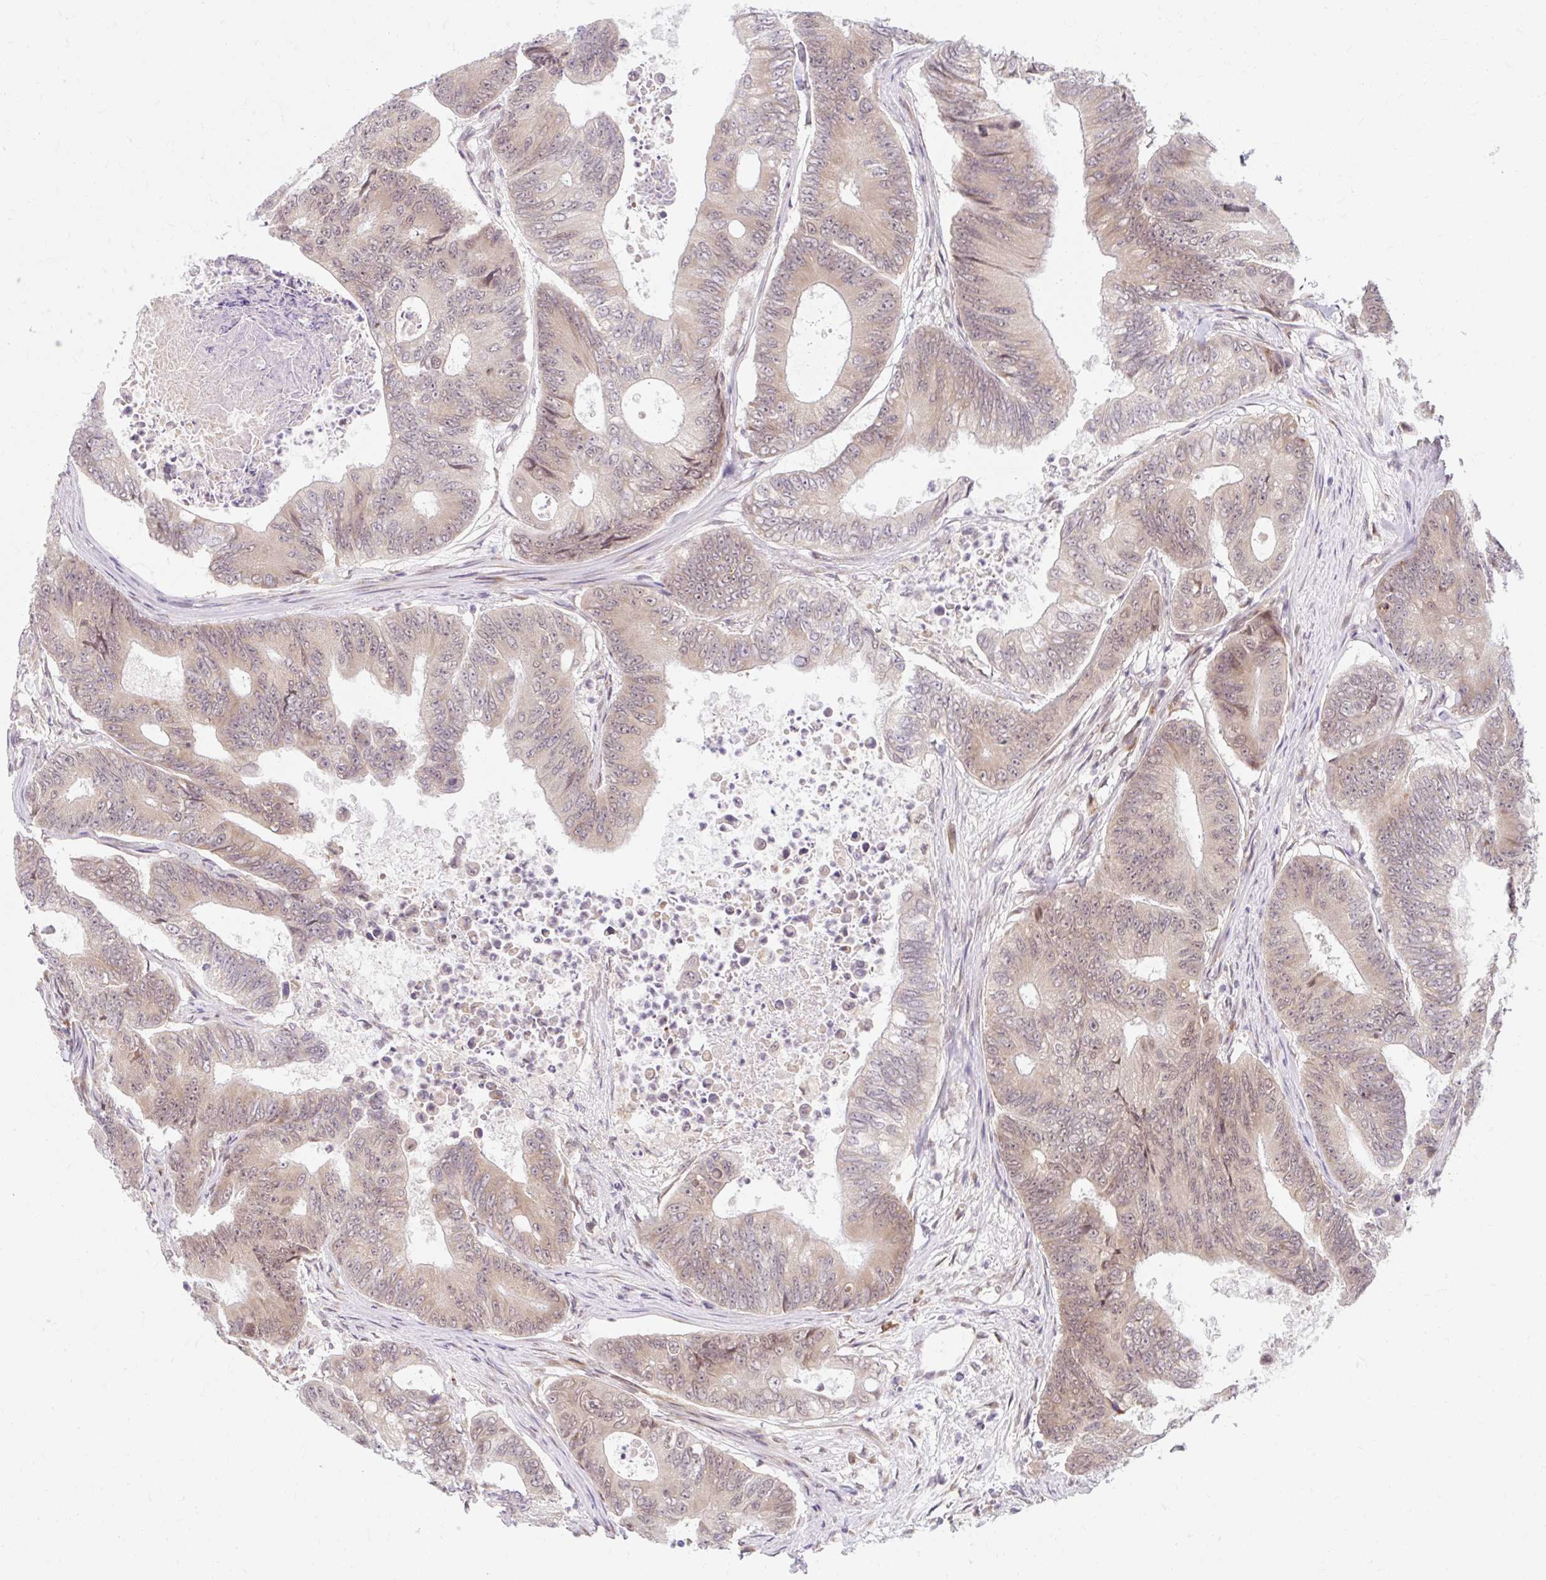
{"staining": {"intensity": "weak", "quantity": ">75%", "location": "cytoplasmic/membranous"}, "tissue": "colorectal cancer", "cell_type": "Tumor cells", "image_type": "cancer", "snomed": [{"axis": "morphology", "description": "Adenocarcinoma, NOS"}, {"axis": "topography", "description": "Colon"}], "caption": "Human colorectal cancer stained with a protein marker exhibits weak staining in tumor cells.", "gene": "SRSF10", "patient": {"sex": "female", "age": 48}}